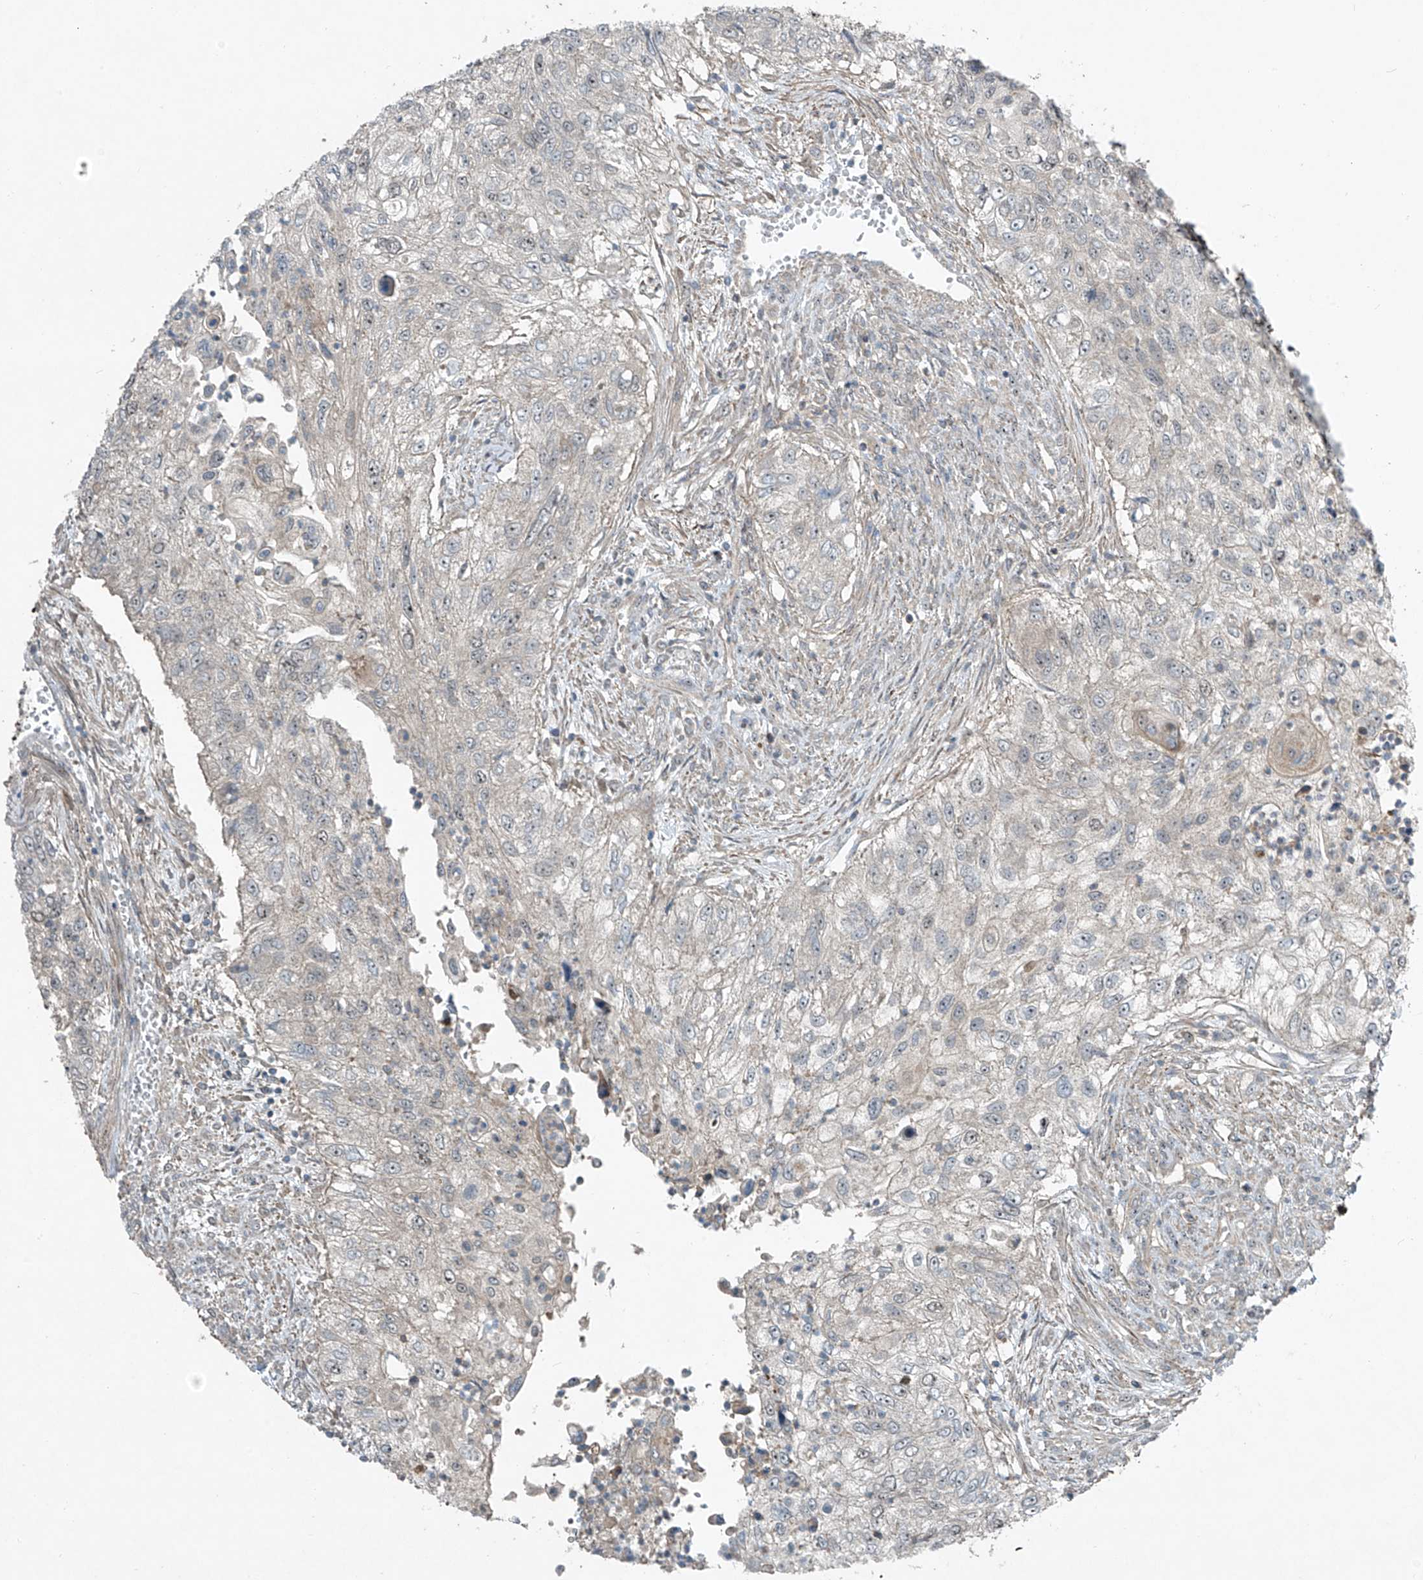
{"staining": {"intensity": "negative", "quantity": "none", "location": "none"}, "tissue": "urothelial cancer", "cell_type": "Tumor cells", "image_type": "cancer", "snomed": [{"axis": "morphology", "description": "Urothelial carcinoma, High grade"}, {"axis": "topography", "description": "Urinary bladder"}], "caption": "The immunohistochemistry (IHC) photomicrograph has no significant staining in tumor cells of high-grade urothelial carcinoma tissue. (DAB immunohistochemistry, high magnification).", "gene": "PPCS", "patient": {"sex": "female", "age": 60}}